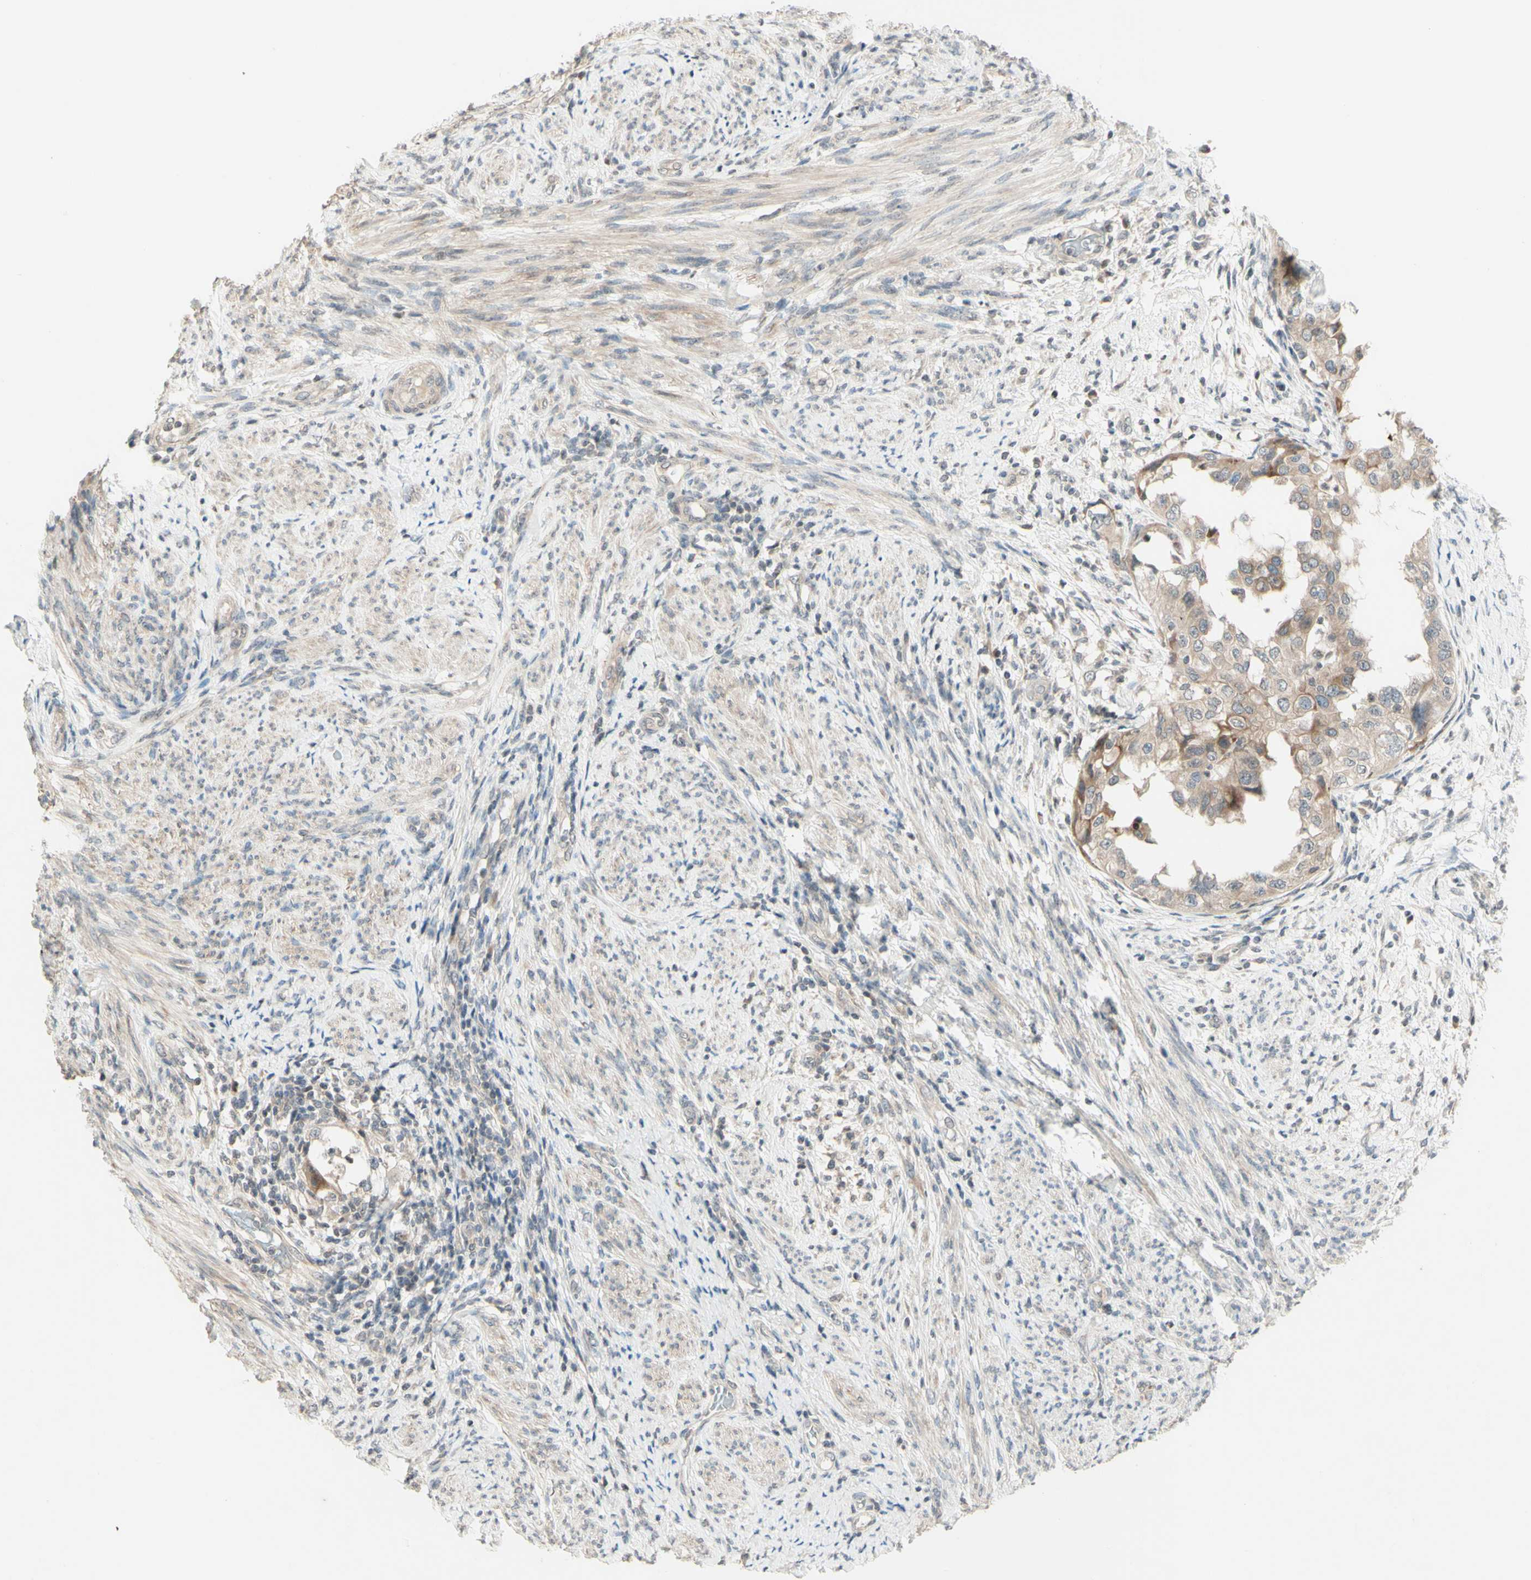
{"staining": {"intensity": "weak", "quantity": ">75%", "location": "cytoplasmic/membranous"}, "tissue": "endometrial cancer", "cell_type": "Tumor cells", "image_type": "cancer", "snomed": [{"axis": "morphology", "description": "Adenocarcinoma, NOS"}, {"axis": "topography", "description": "Endometrium"}], "caption": "Immunohistochemistry (IHC) staining of endometrial cancer (adenocarcinoma), which shows low levels of weak cytoplasmic/membranous expression in approximately >75% of tumor cells indicating weak cytoplasmic/membranous protein positivity. The staining was performed using DAB (3,3'-diaminobenzidine) (brown) for protein detection and nuclei were counterstained in hematoxylin (blue).", "gene": "ZW10", "patient": {"sex": "female", "age": 85}}